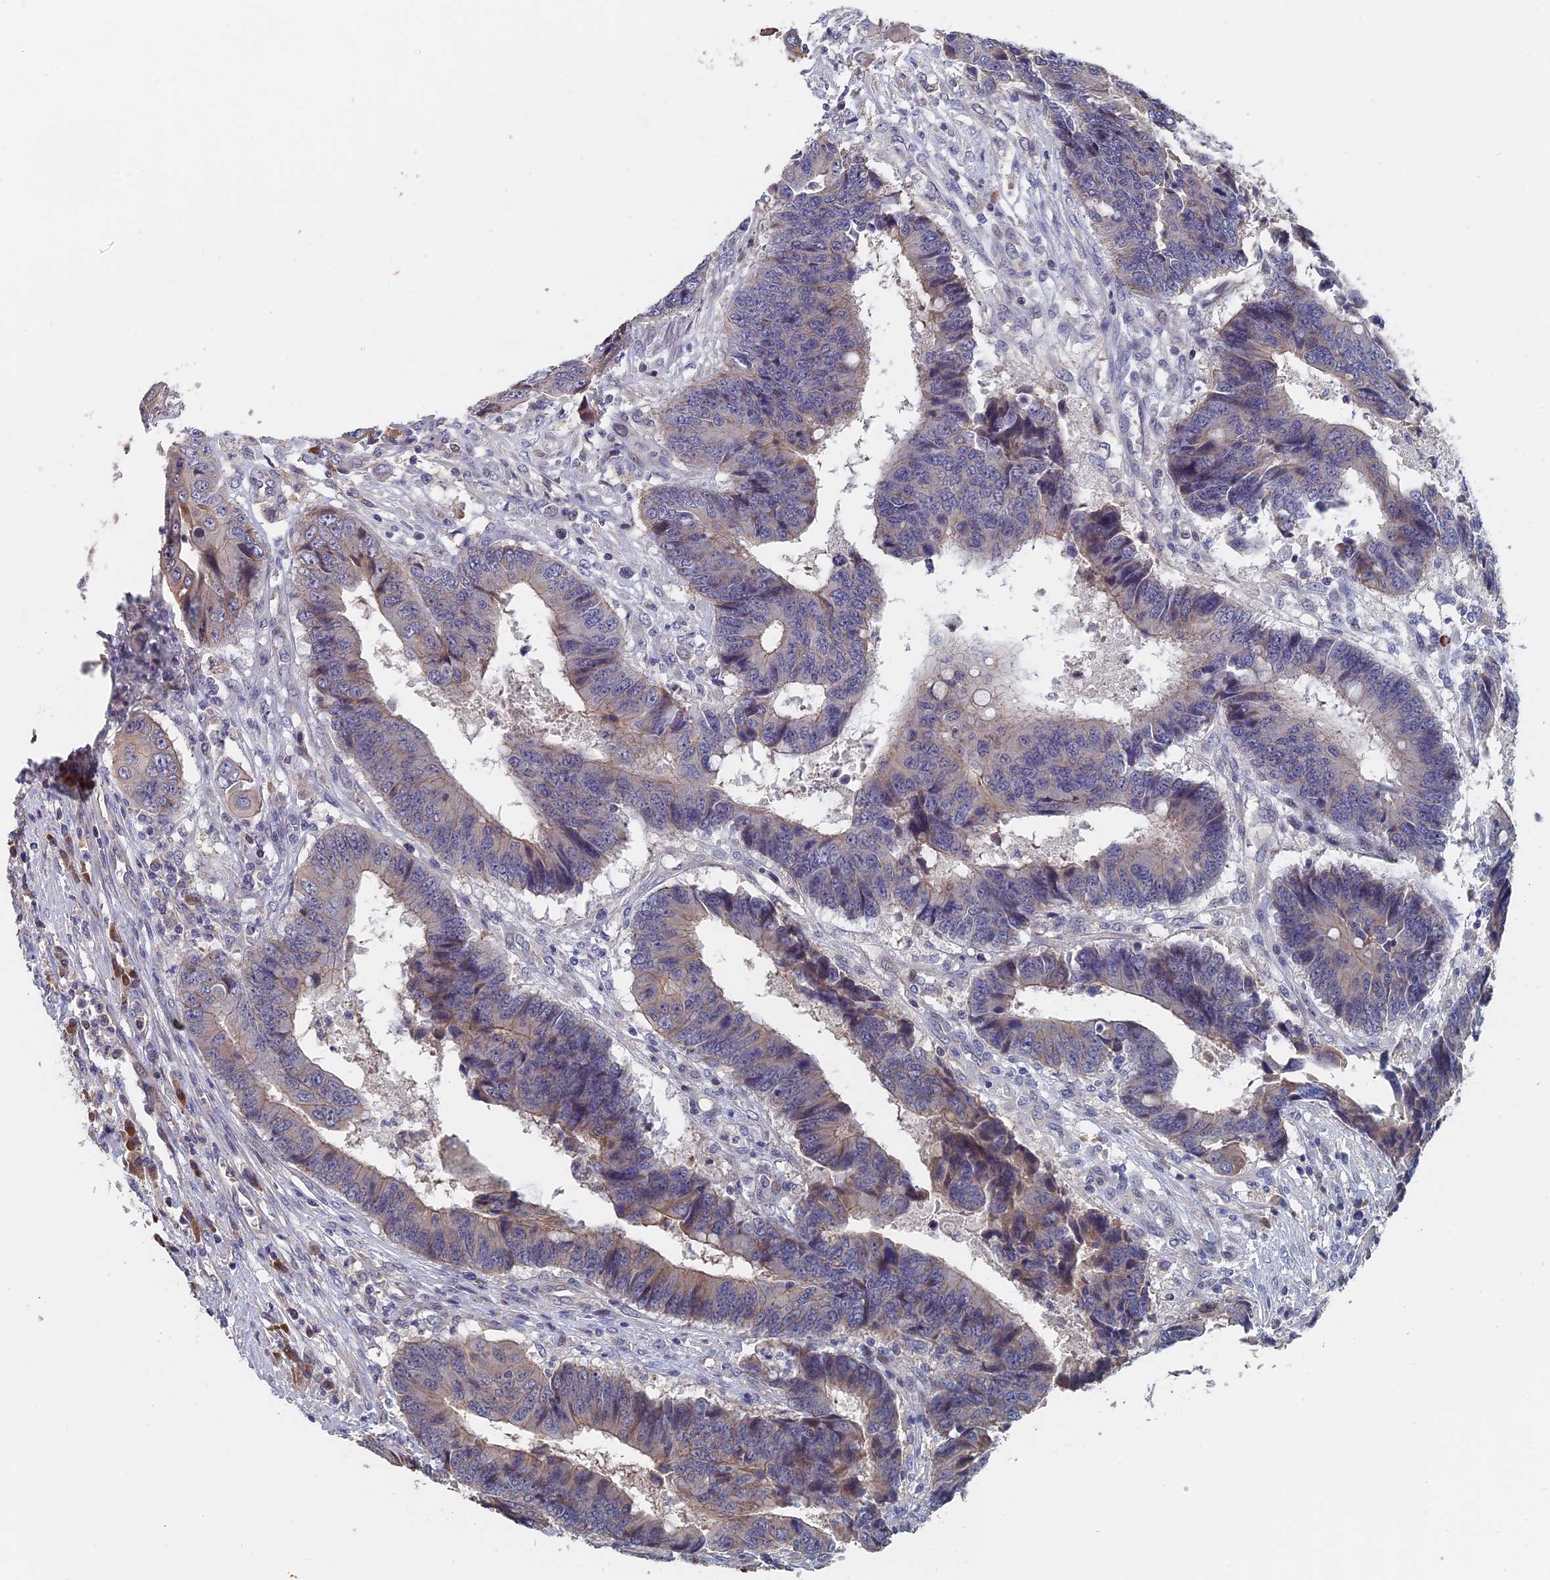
{"staining": {"intensity": "weak", "quantity": "<25%", "location": "cytoplasmic/membranous"}, "tissue": "colorectal cancer", "cell_type": "Tumor cells", "image_type": "cancer", "snomed": [{"axis": "morphology", "description": "Adenocarcinoma, NOS"}, {"axis": "topography", "description": "Rectum"}], "caption": "IHC of human colorectal cancer displays no positivity in tumor cells. Brightfield microscopy of IHC stained with DAB (3,3'-diaminobenzidine) (brown) and hematoxylin (blue), captured at high magnification.", "gene": "SLC33A1", "patient": {"sex": "male", "age": 84}}